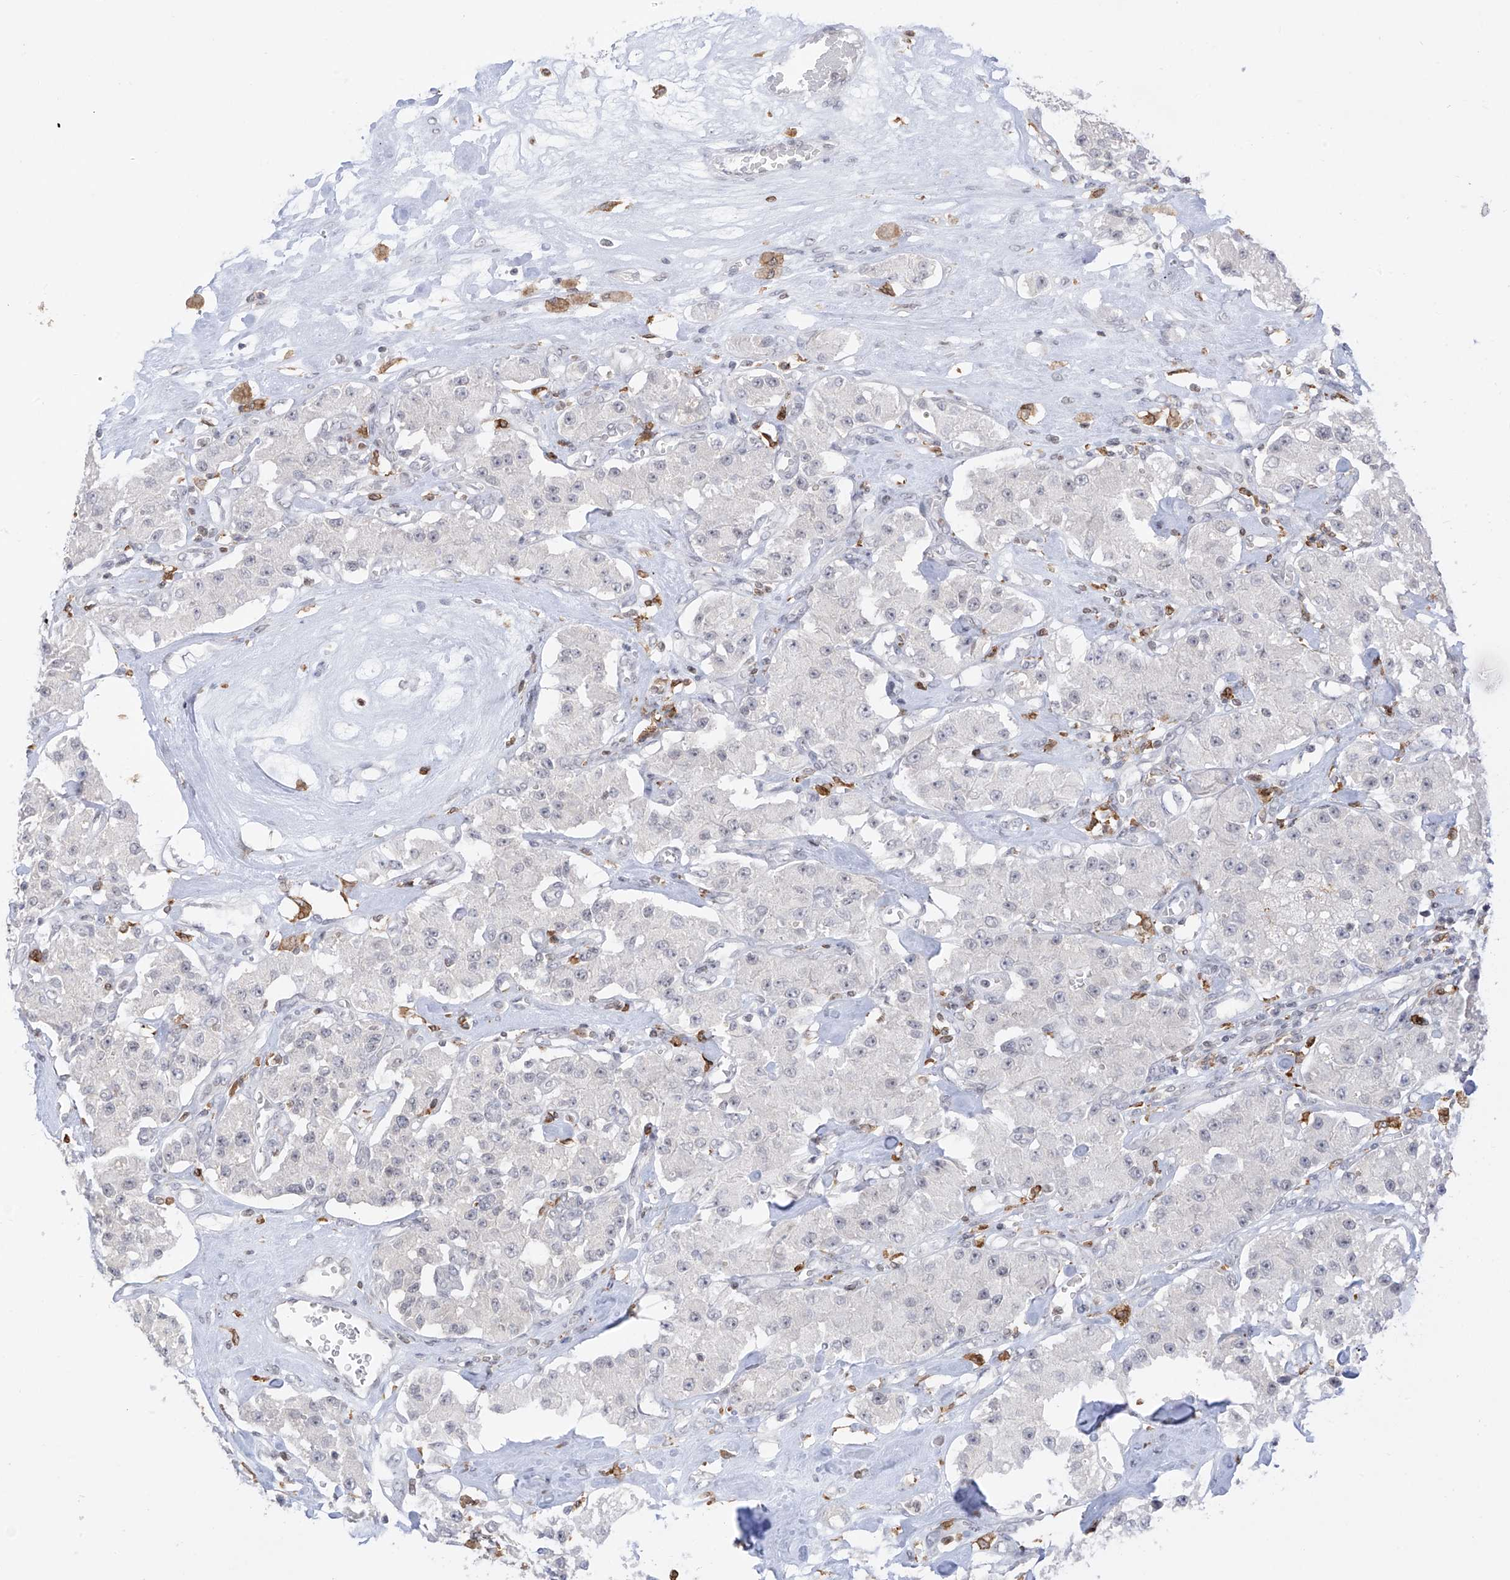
{"staining": {"intensity": "negative", "quantity": "none", "location": "none"}, "tissue": "carcinoid", "cell_type": "Tumor cells", "image_type": "cancer", "snomed": [{"axis": "morphology", "description": "Carcinoid, malignant, NOS"}, {"axis": "topography", "description": "Pancreas"}], "caption": "An immunohistochemistry image of carcinoid is shown. There is no staining in tumor cells of carcinoid. (DAB immunohistochemistry (IHC) visualized using brightfield microscopy, high magnification).", "gene": "TBXAS1", "patient": {"sex": "male", "age": 41}}